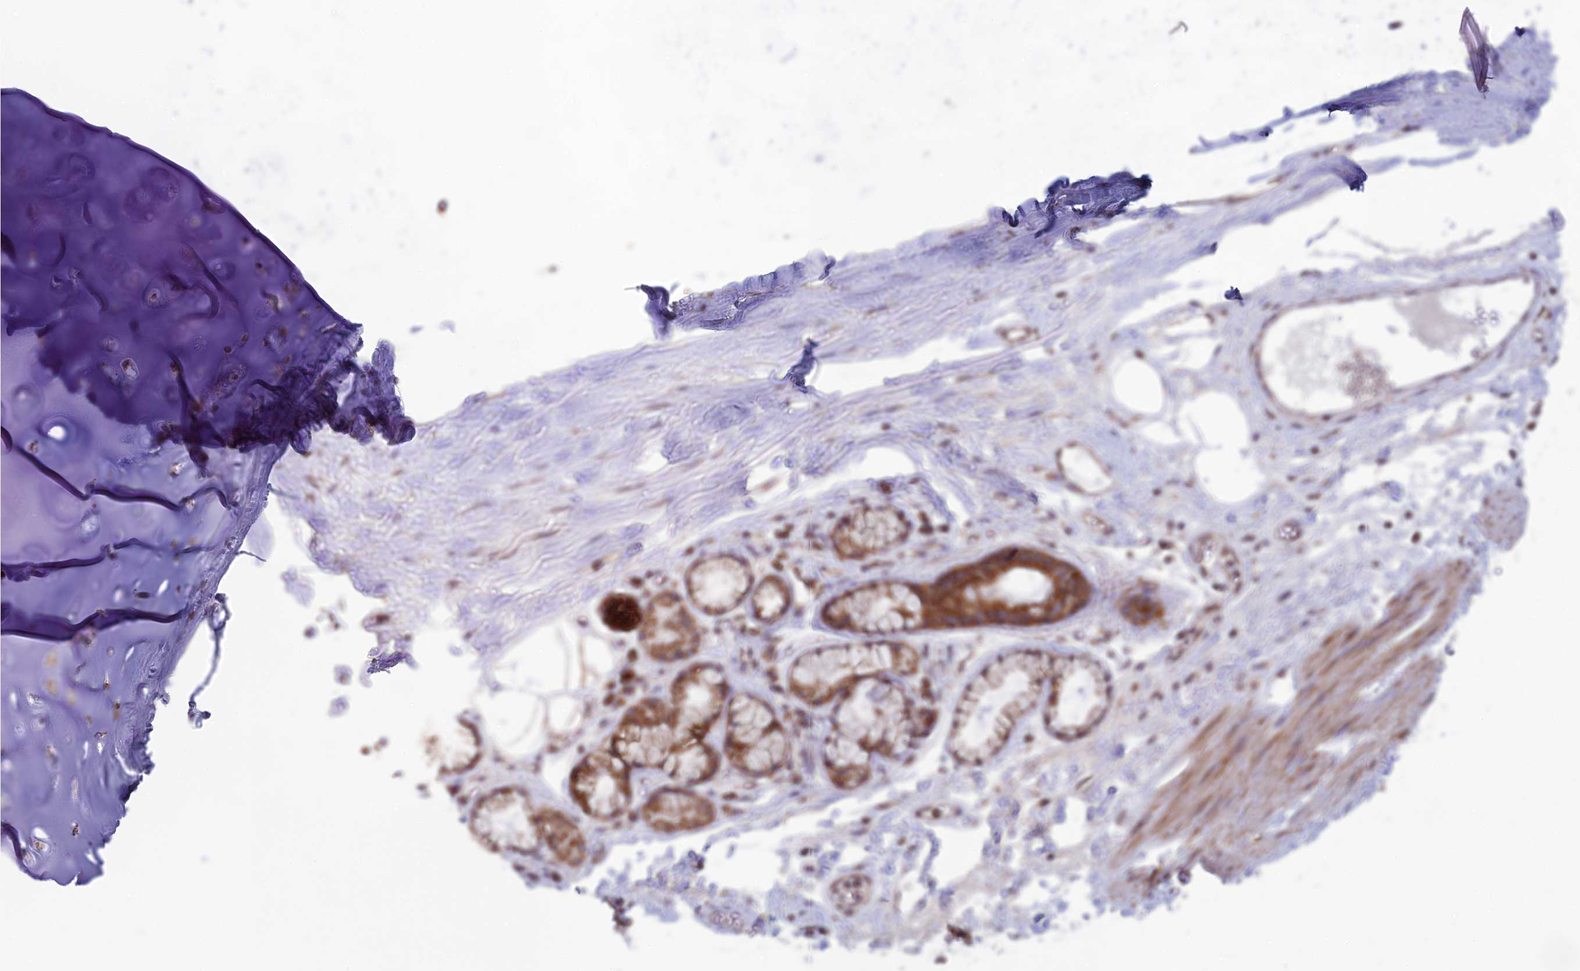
{"staining": {"intensity": "moderate", "quantity": ">75%", "location": "cytoplasmic/membranous"}, "tissue": "adipose tissue", "cell_type": "Adipocytes", "image_type": "normal", "snomed": [{"axis": "morphology", "description": "Normal tissue, NOS"}, {"axis": "topography", "description": "Cartilage tissue"}], "caption": "The immunohistochemical stain shows moderate cytoplasmic/membranous positivity in adipocytes of benign adipose tissue.", "gene": "CS", "patient": {"sex": "female", "age": 63}}